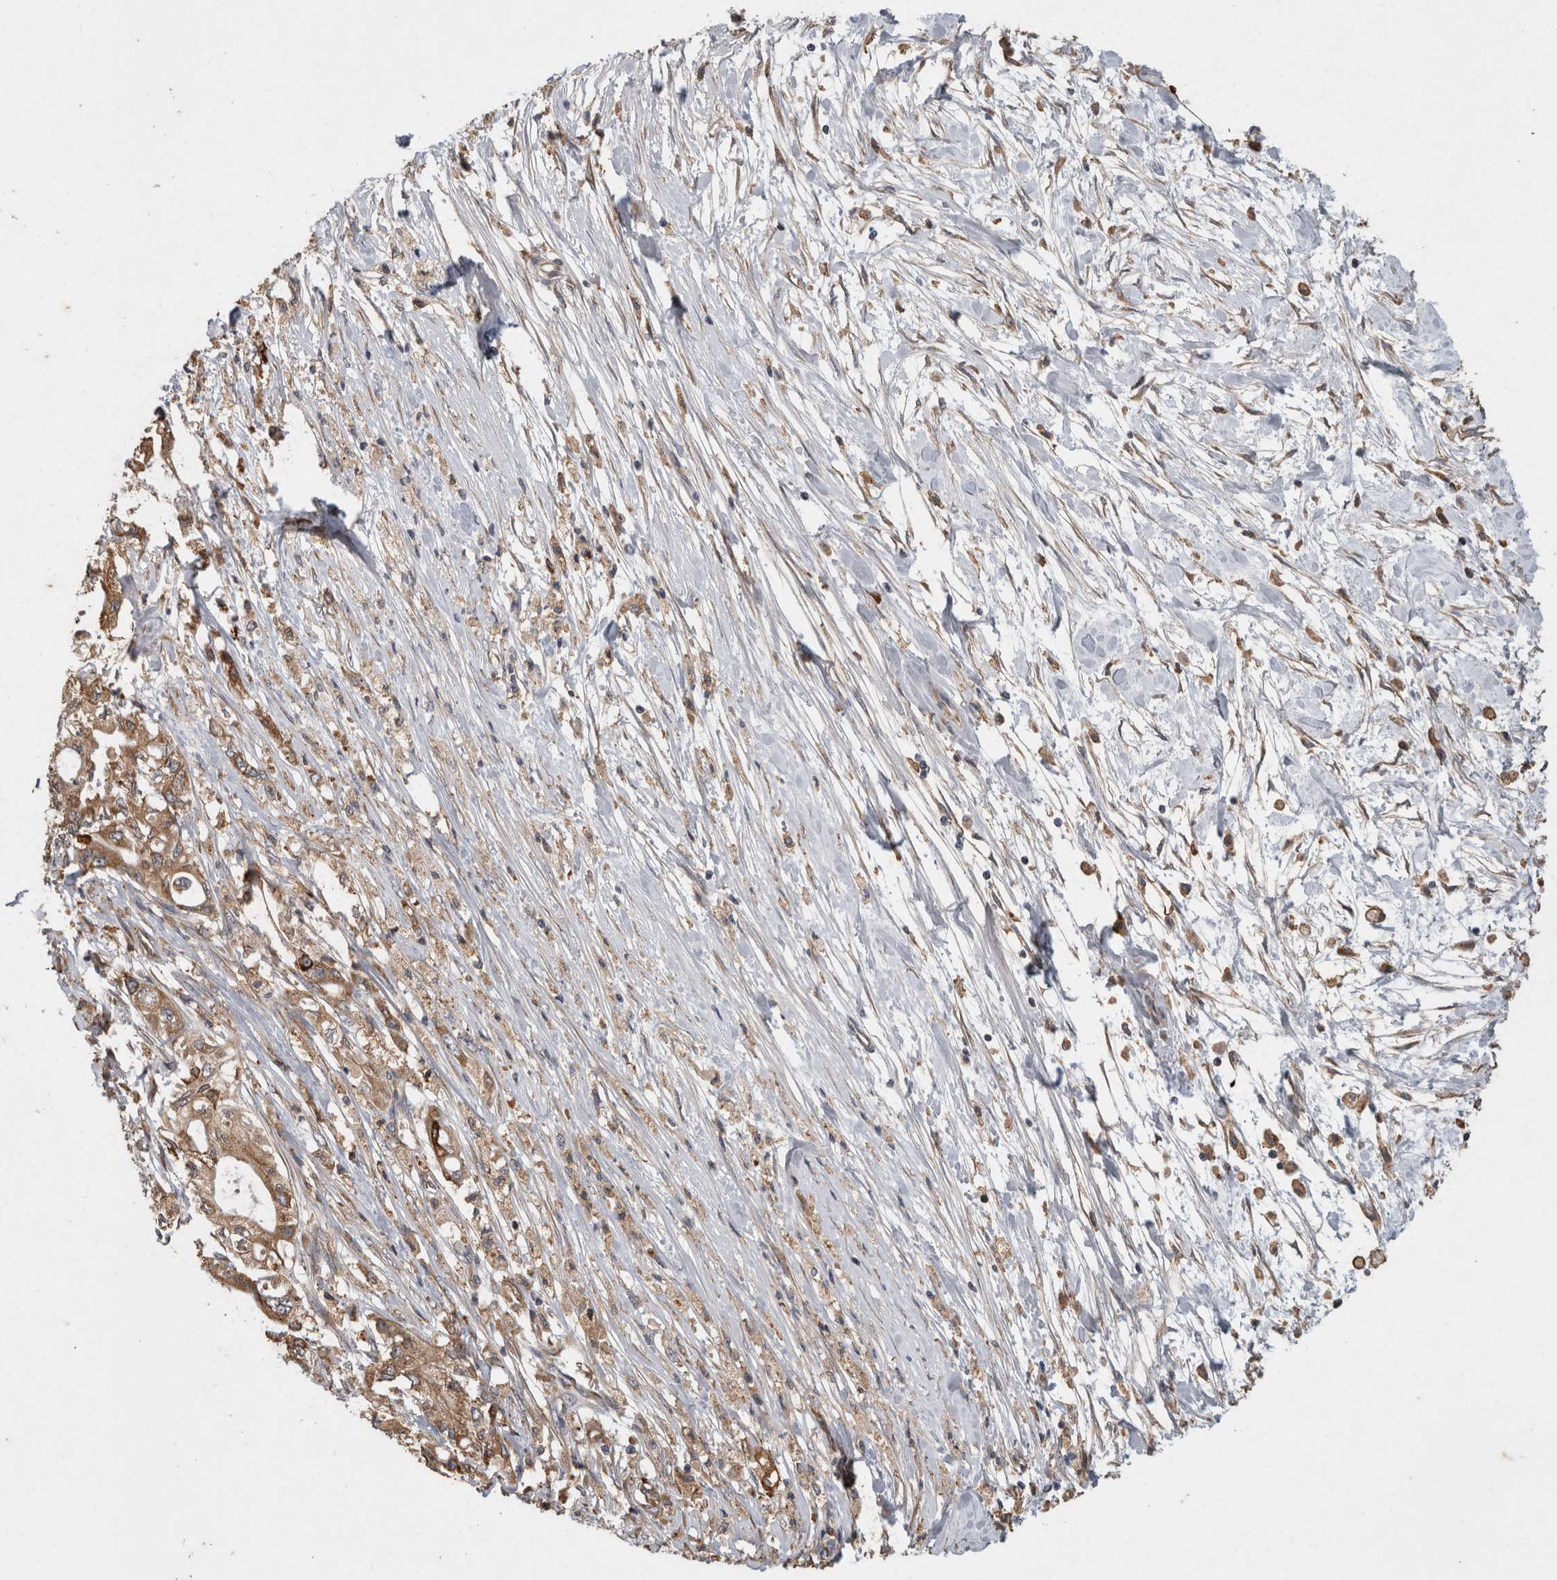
{"staining": {"intensity": "moderate", "quantity": ">75%", "location": "cytoplasmic/membranous"}, "tissue": "pancreatic cancer", "cell_type": "Tumor cells", "image_type": "cancer", "snomed": [{"axis": "morphology", "description": "Adenocarcinoma, NOS"}, {"axis": "topography", "description": "Pancreas"}], "caption": "A micrograph showing moderate cytoplasmic/membranous positivity in about >75% of tumor cells in pancreatic cancer (adenocarcinoma), as visualized by brown immunohistochemical staining.", "gene": "ADGRL3", "patient": {"sex": "male", "age": 79}}